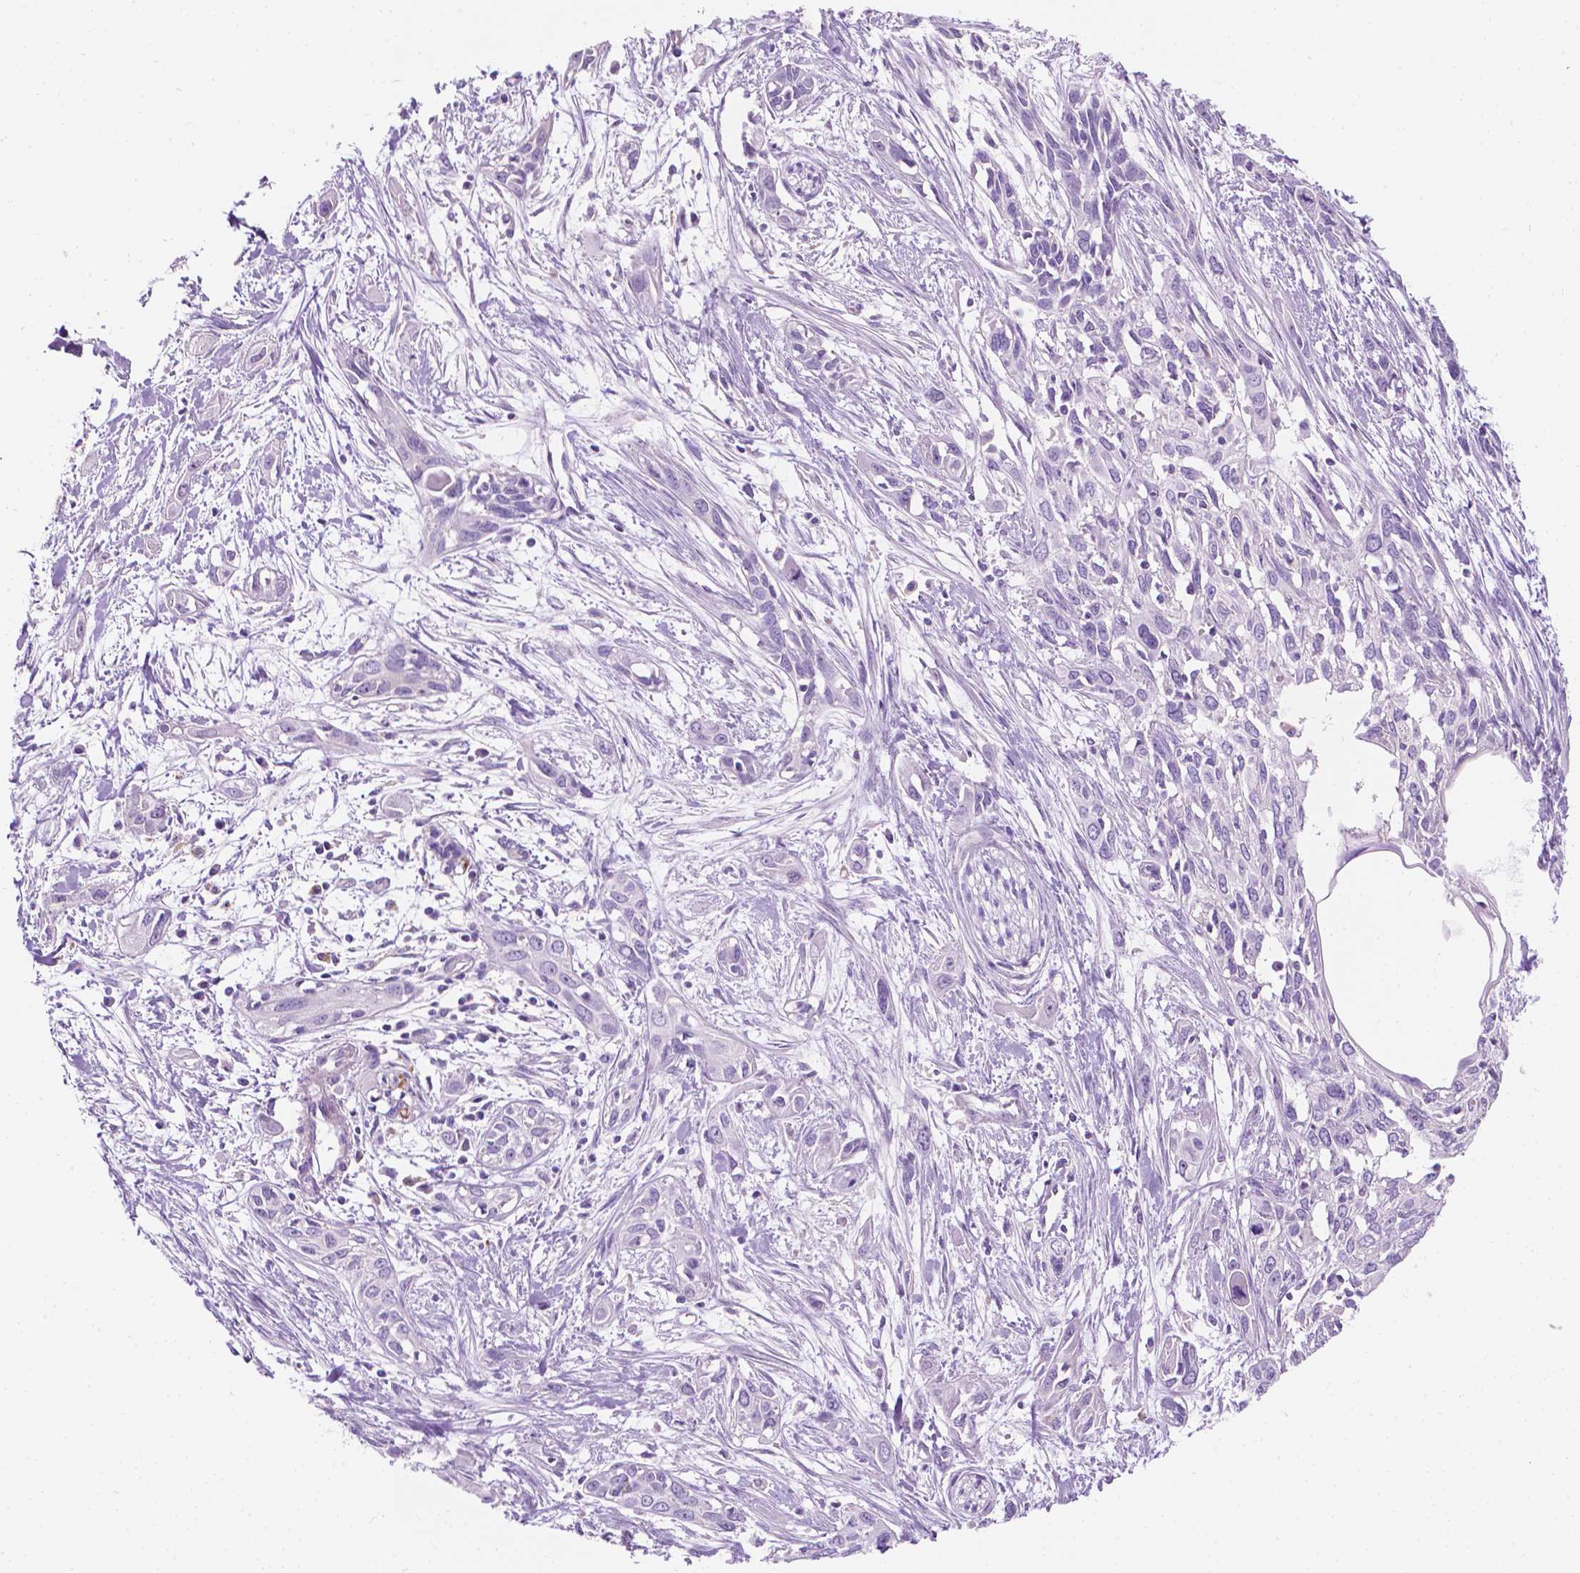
{"staining": {"intensity": "negative", "quantity": "none", "location": "none"}, "tissue": "pancreatic cancer", "cell_type": "Tumor cells", "image_type": "cancer", "snomed": [{"axis": "morphology", "description": "Adenocarcinoma, NOS"}, {"axis": "topography", "description": "Pancreas"}], "caption": "There is no significant expression in tumor cells of pancreatic cancer.", "gene": "NOS1AP", "patient": {"sex": "female", "age": 55}}